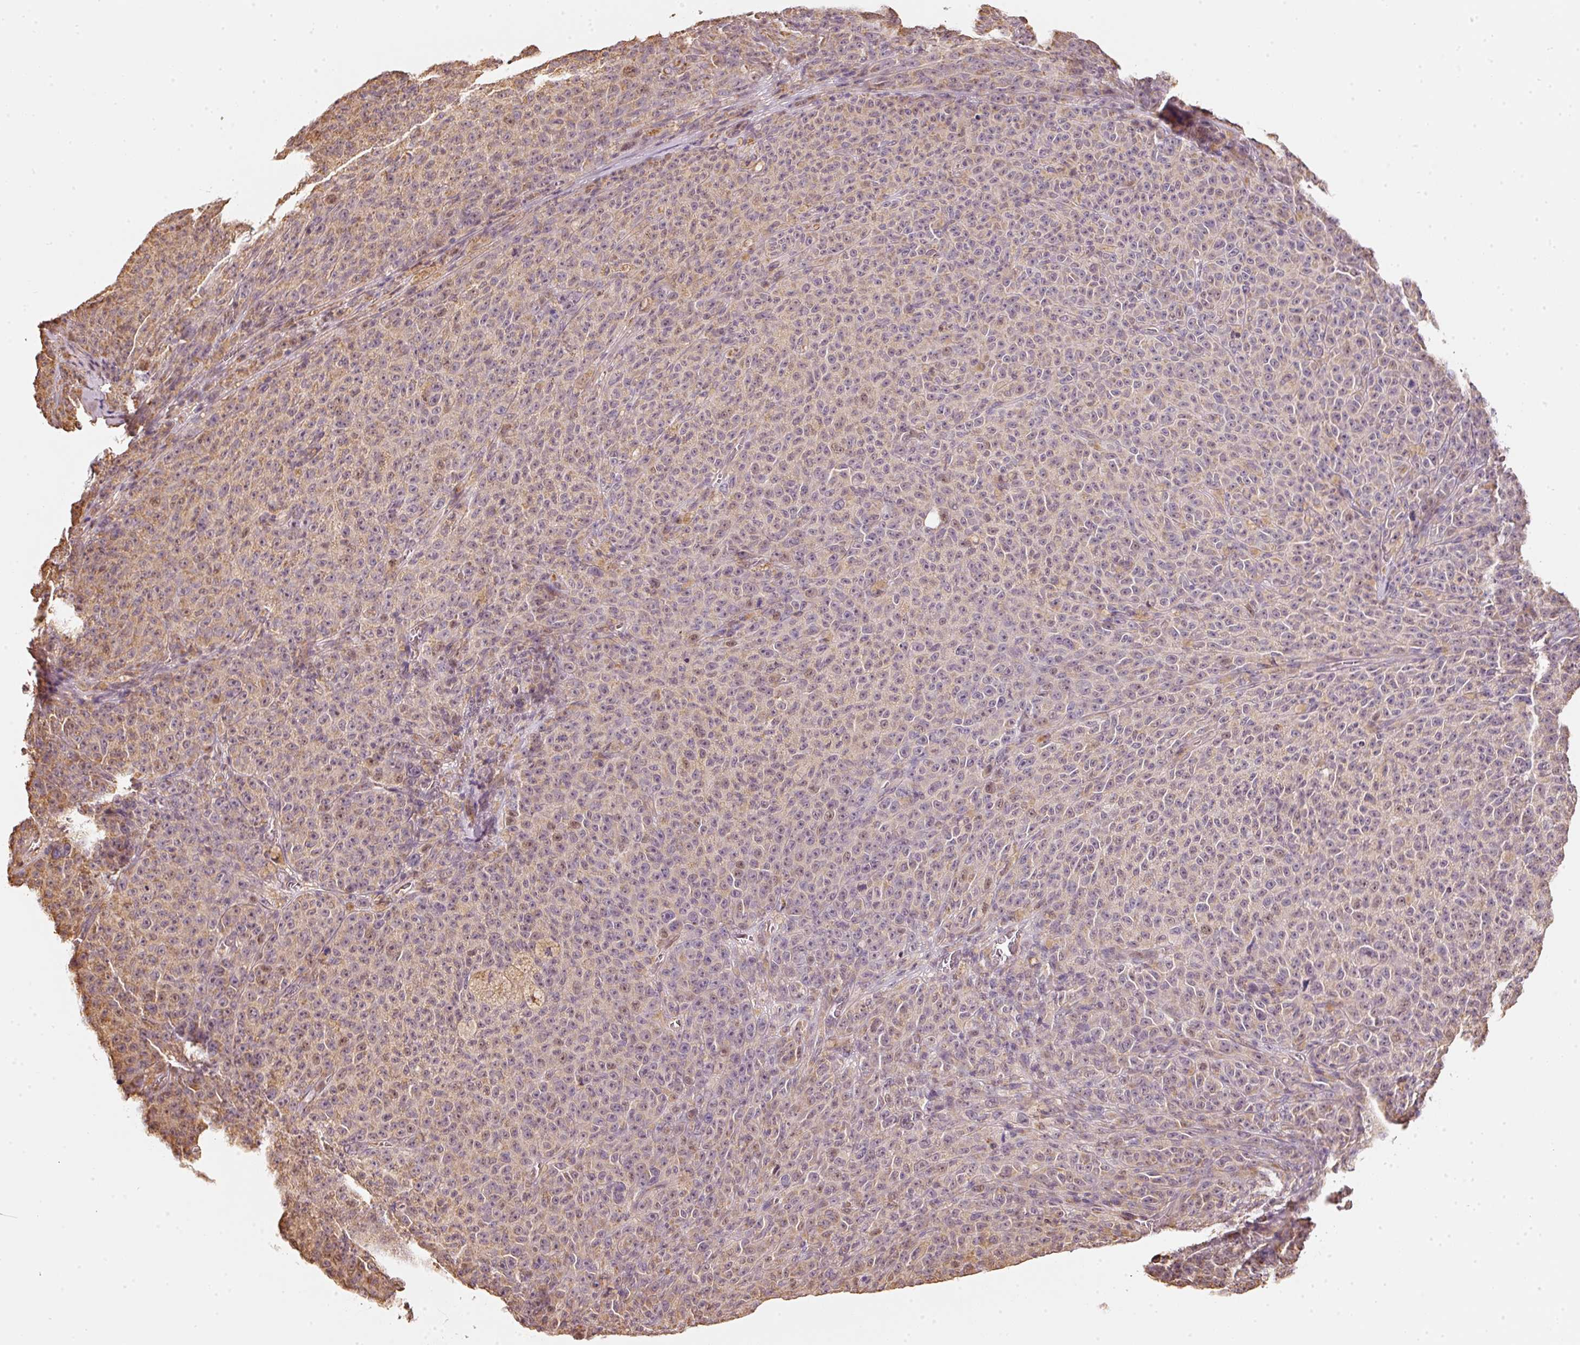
{"staining": {"intensity": "weak", "quantity": "<25%", "location": "cytoplasmic/membranous"}, "tissue": "melanoma", "cell_type": "Tumor cells", "image_type": "cancer", "snomed": [{"axis": "morphology", "description": "Malignant melanoma, NOS"}, {"axis": "topography", "description": "Skin"}], "caption": "The photomicrograph shows no staining of tumor cells in melanoma.", "gene": "RAB35", "patient": {"sex": "female", "age": 82}}